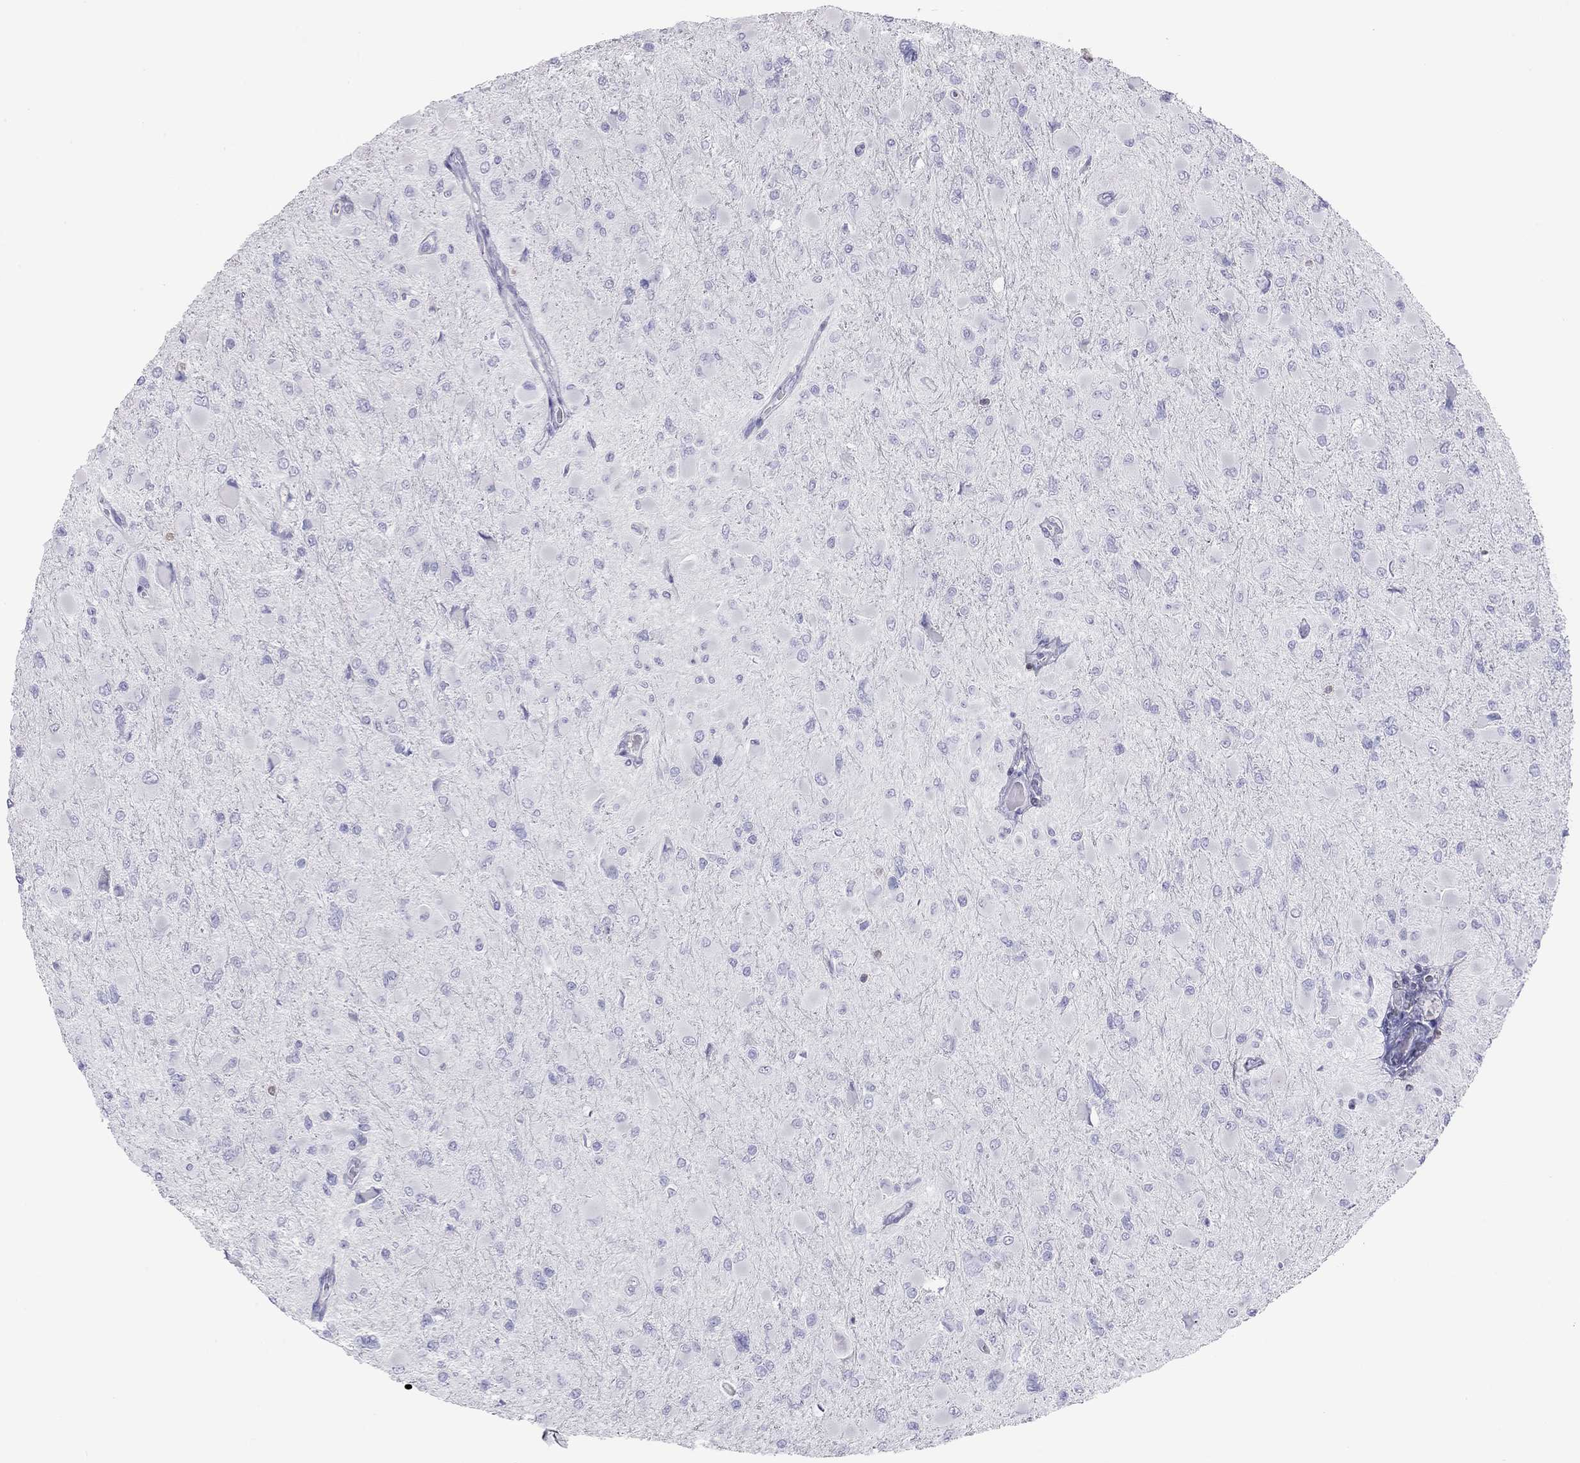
{"staining": {"intensity": "negative", "quantity": "none", "location": "none"}, "tissue": "glioma", "cell_type": "Tumor cells", "image_type": "cancer", "snomed": [{"axis": "morphology", "description": "Glioma, malignant, High grade"}, {"axis": "topography", "description": "Cerebral cortex"}], "caption": "Immunohistochemistry (IHC) photomicrograph of malignant high-grade glioma stained for a protein (brown), which displays no staining in tumor cells. (Stains: DAB IHC with hematoxylin counter stain, Microscopy: brightfield microscopy at high magnification).", "gene": "SH2D2A", "patient": {"sex": "female", "age": 36}}